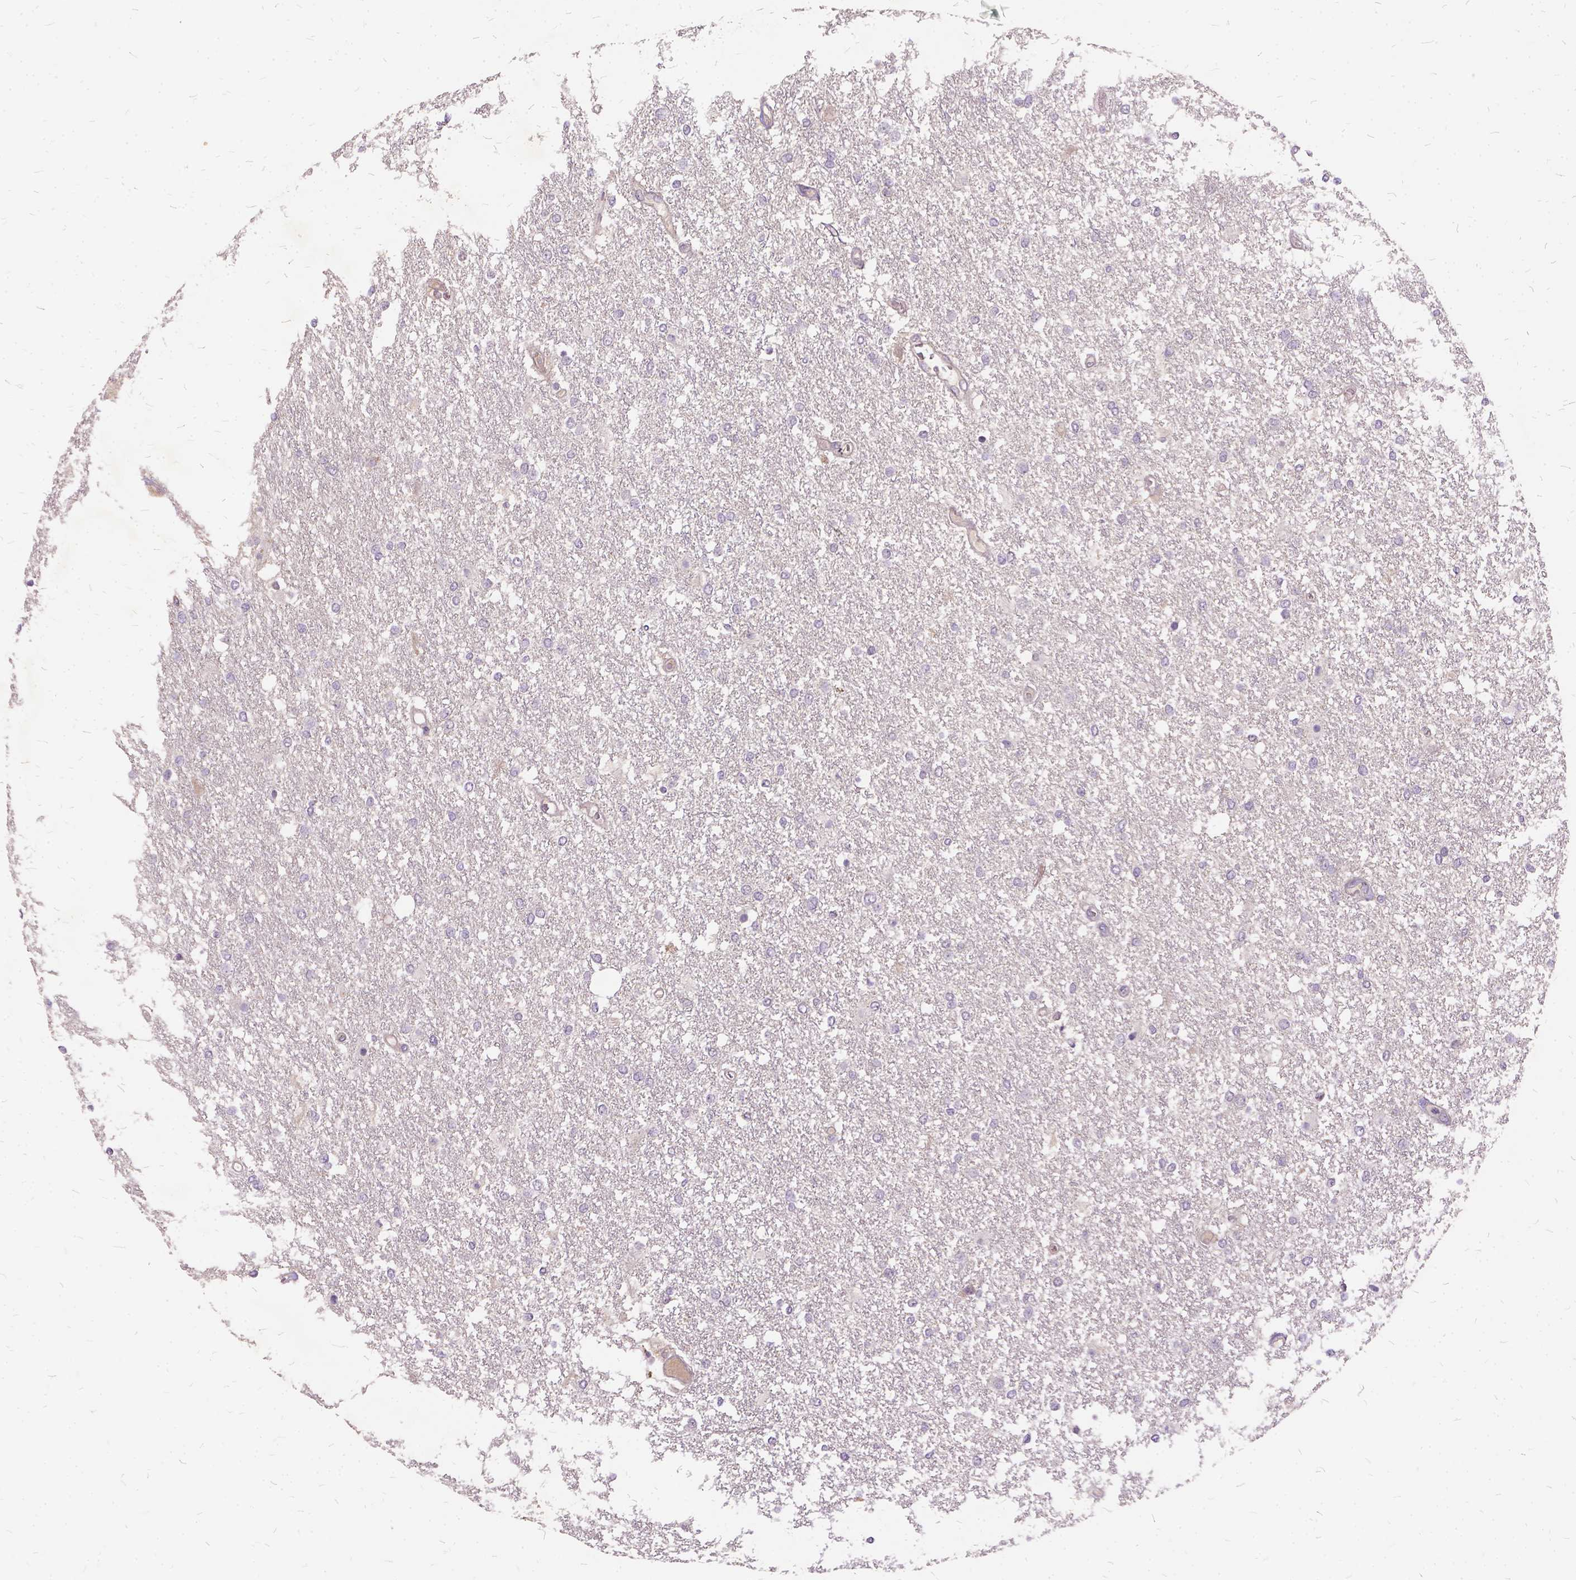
{"staining": {"intensity": "negative", "quantity": "none", "location": "none"}, "tissue": "glioma", "cell_type": "Tumor cells", "image_type": "cancer", "snomed": [{"axis": "morphology", "description": "Glioma, malignant, High grade"}, {"axis": "topography", "description": "Brain"}], "caption": "An immunohistochemistry (IHC) image of malignant glioma (high-grade) is shown. There is no staining in tumor cells of malignant glioma (high-grade).", "gene": "ILRUN", "patient": {"sex": "female", "age": 61}}